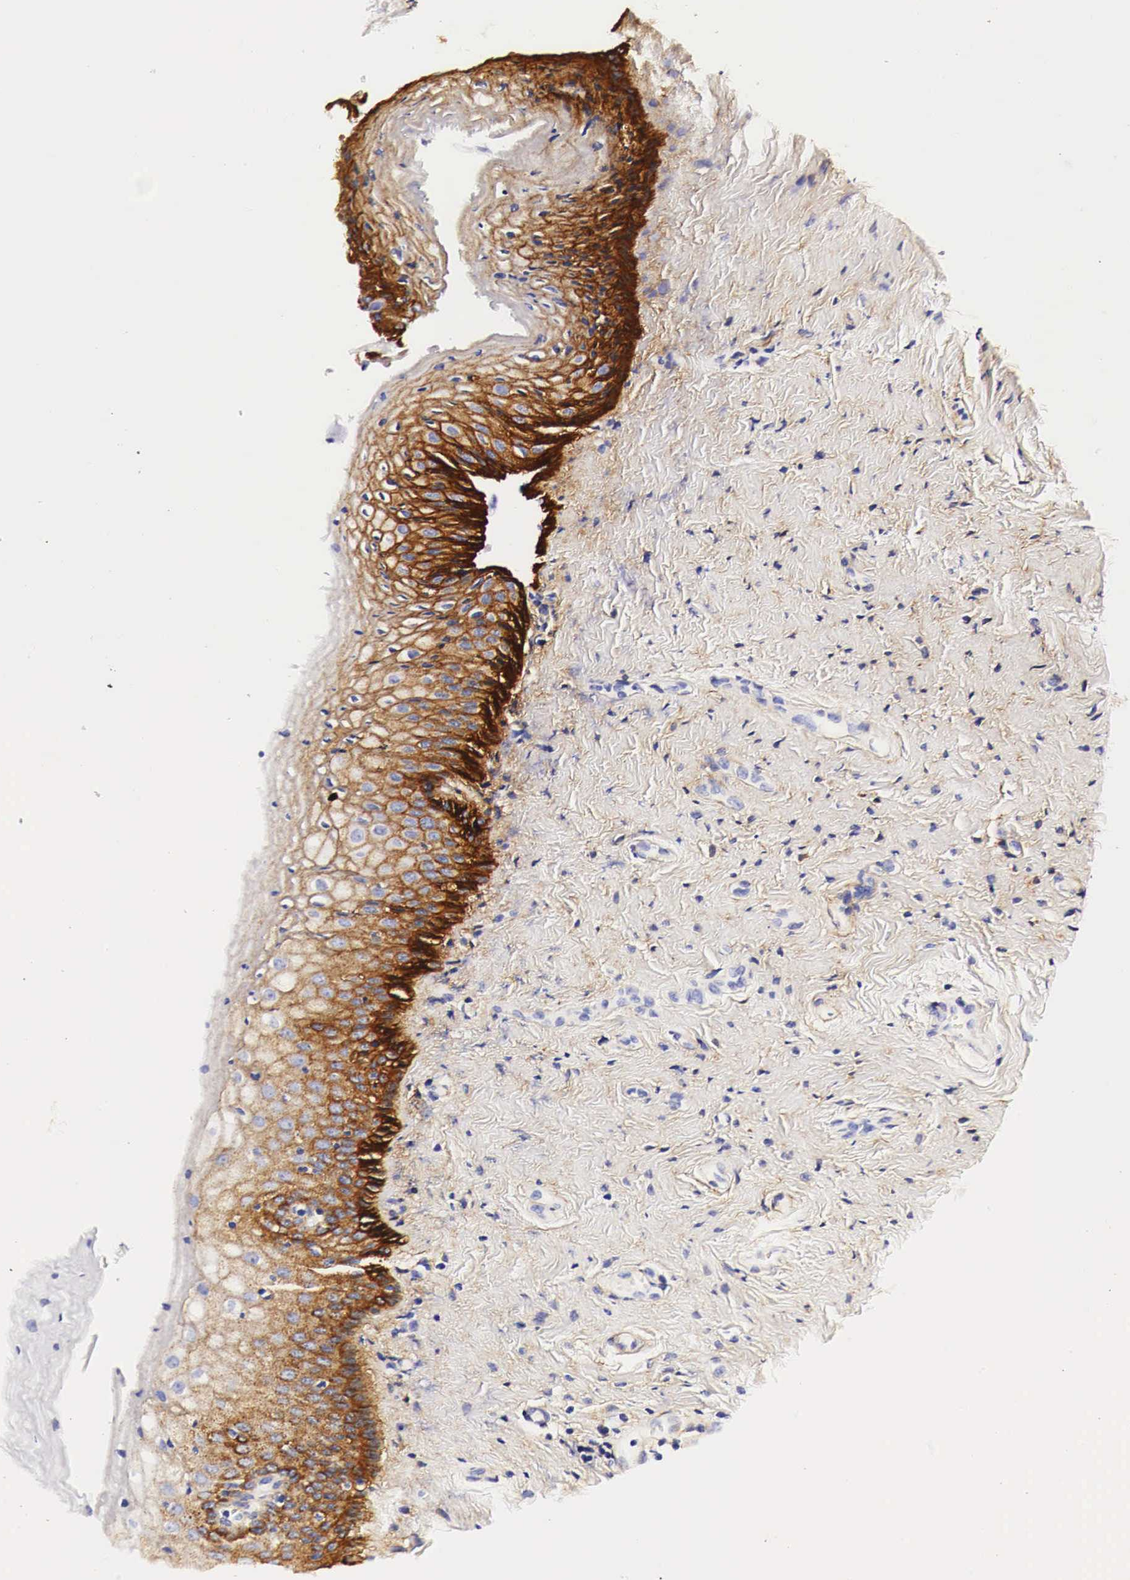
{"staining": {"intensity": "strong", "quantity": "25%-75%", "location": "cytoplasmic/membranous"}, "tissue": "vagina", "cell_type": "Squamous epithelial cells", "image_type": "normal", "snomed": [{"axis": "morphology", "description": "Normal tissue, NOS"}, {"axis": "topography", "description": "Vagina"}], "caption": "Protein positivity by immunohistochemistry demonstrates strong cytoplasmic/membranous staining in approximately 25%-75% of squamous epithelial cells in benign vagina. The protein is stained brown, and the nuclei are stained in blue (DAB IHC with brightfield microscopy, high magnification).", "gene": "EGFR", "patient": {"sex": "female", "age": 46}}